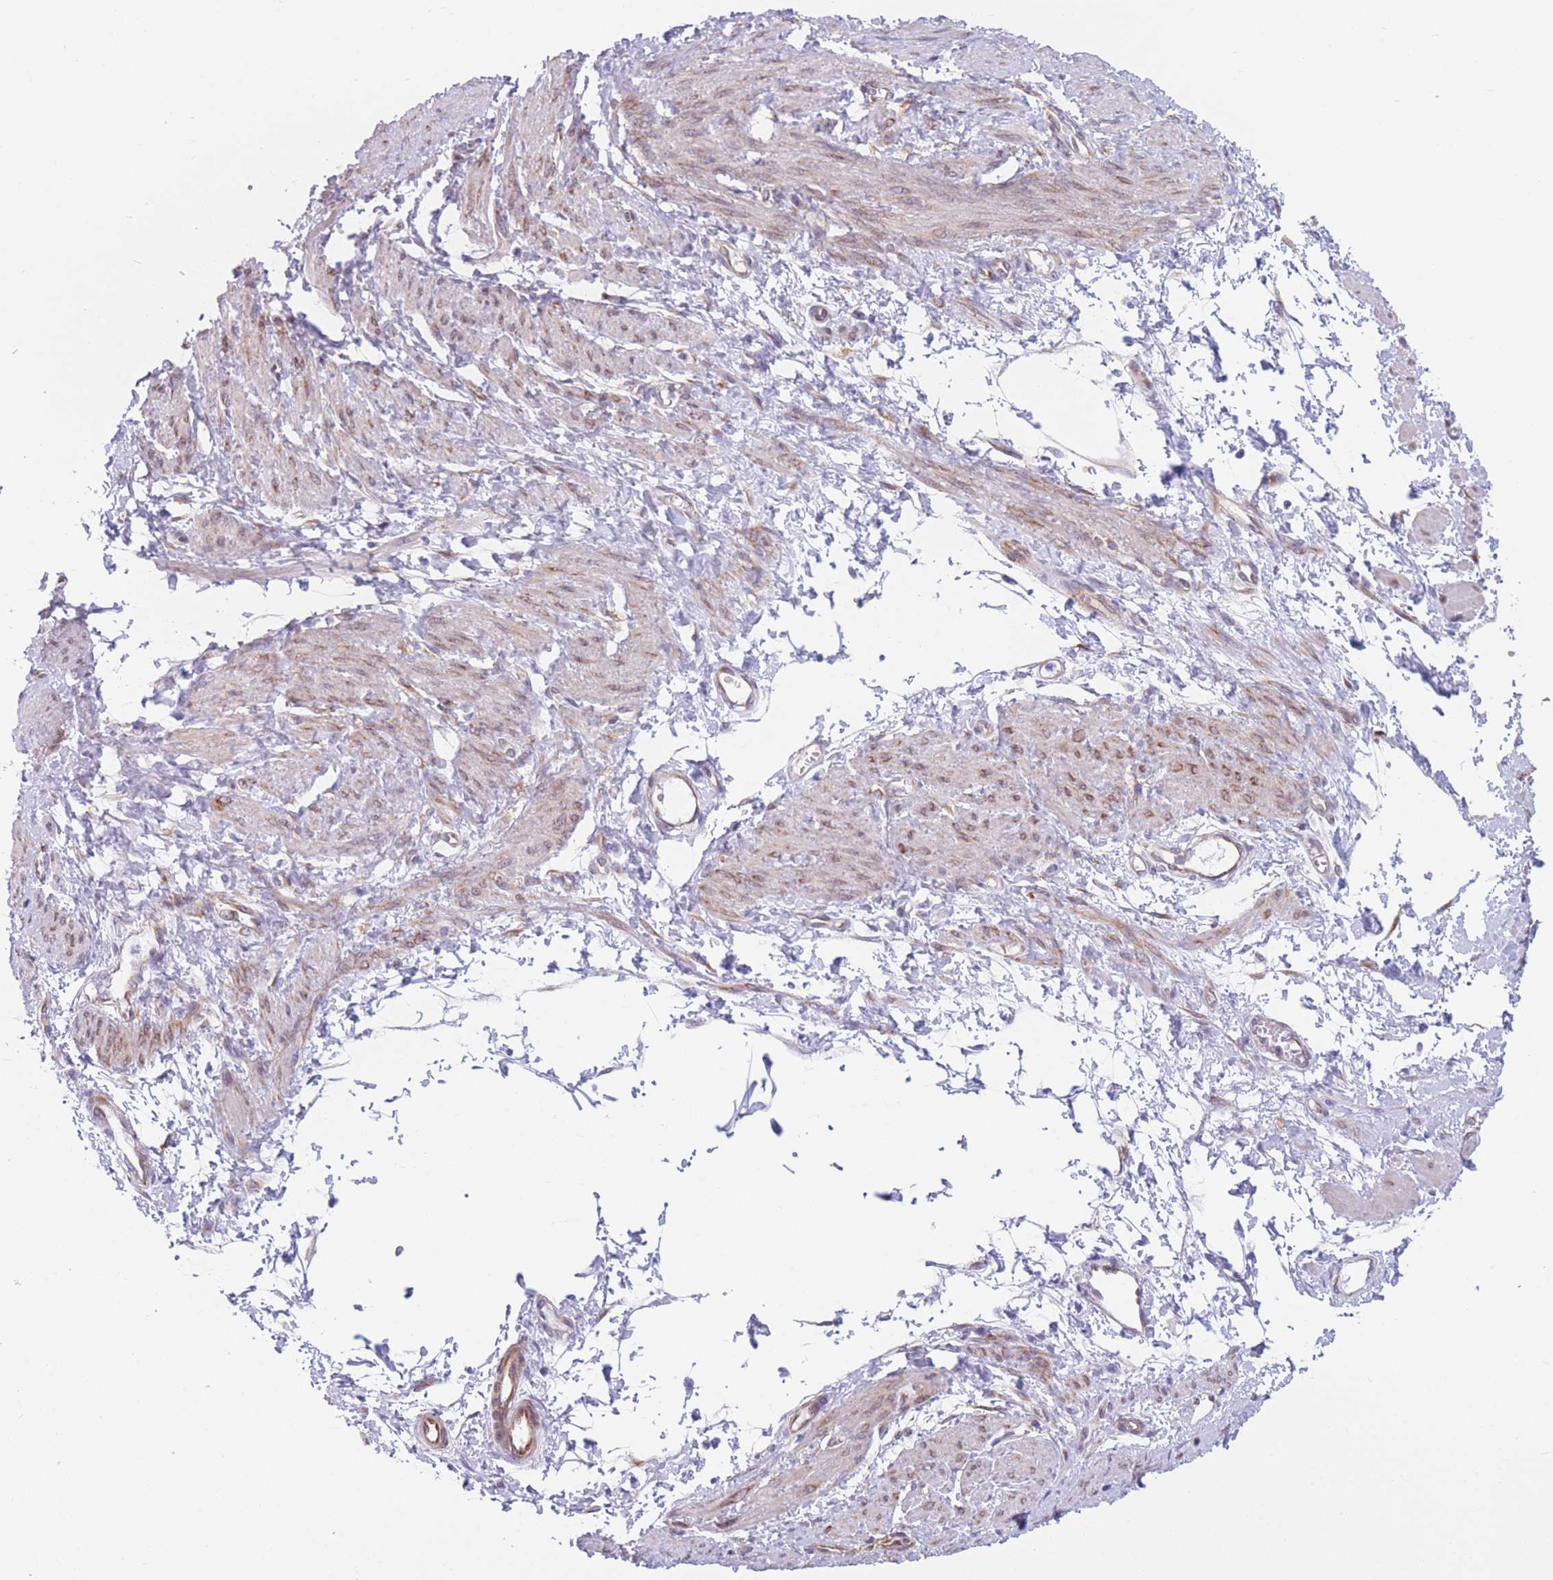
{"staining": {"intensity": "weak", "quantity": "25%-75%", "location": "cytoplasmic/membranous"}, "tissue": "smooth muscle", "cell_type": "Smooth muscle cells", "image_type": "normal", "snomed": [{"axis": "morphology", "description": "Normal tissue, NOS"}, {"axis": "topography", "description": "Smooth muscle"}, {"axis": "topography", "description": "Uterus"}], "caption": "An IHC histopathology image of unremarkable tissue is shown. Protein staining in brown labels weak cytoplasmic/membranous positivity in smooth muscle within smooth muscle cells.", "gene": "AK9", "patient": {"sex": "female", "age": 39}}